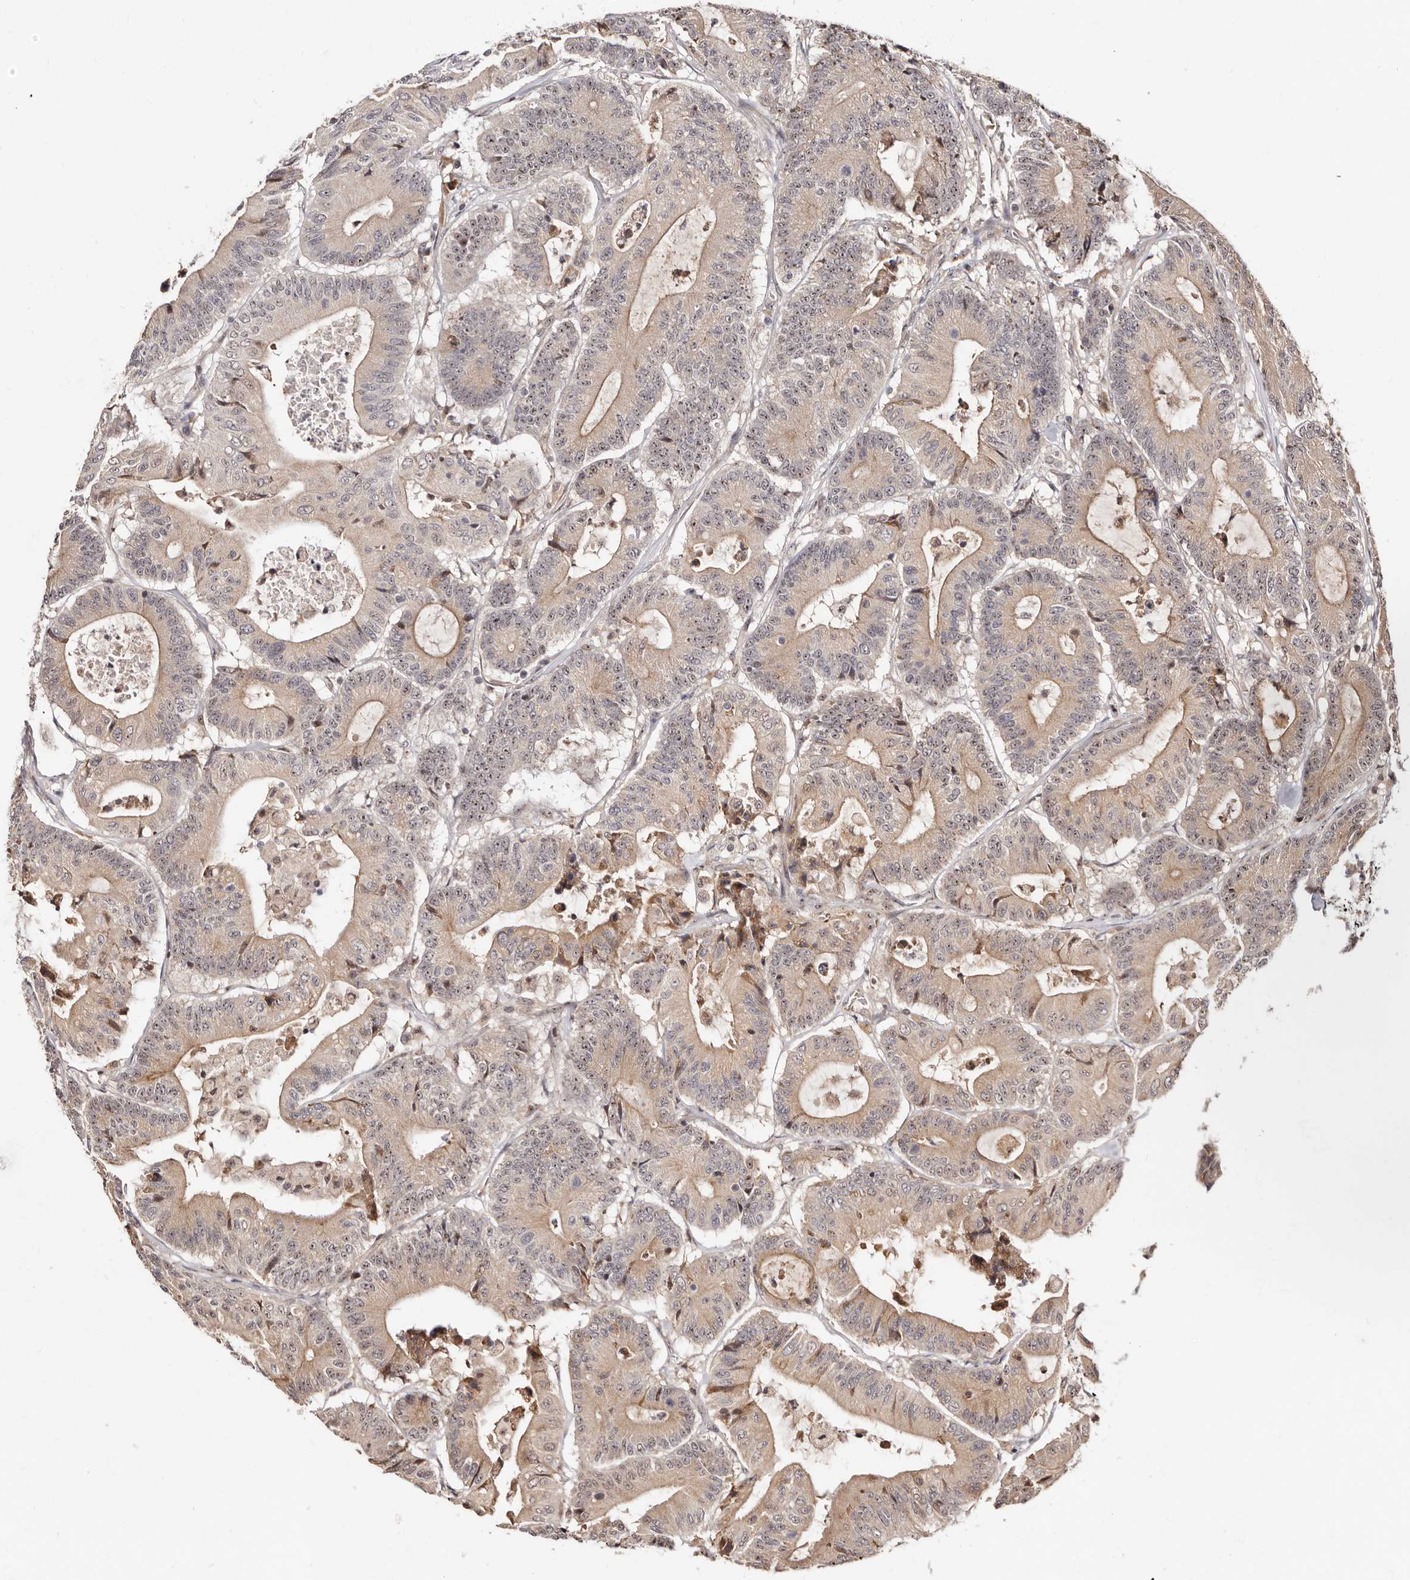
{"staining": {"intensity": "moderate", "quantity": ">75%", "location": "cytoplasmic/membranous,nuclear"}, "tissue": "colorectal cancer", "cell_type": "Tumor cells", "image_type": "cancer", "snomed": [{"axis": "morphology", "description": "Adenocarcinoma, NOS"}, {"axis": "topography", "description": "Colon"}], "caption": "A brown stain shows moderate cytoplasmic/membranous and nuclear expression of a protein in adenocarcinoma (colorectal) tumor cells.", "gene": "APOL6", "patient": {"sex": "female", "age": 84}}